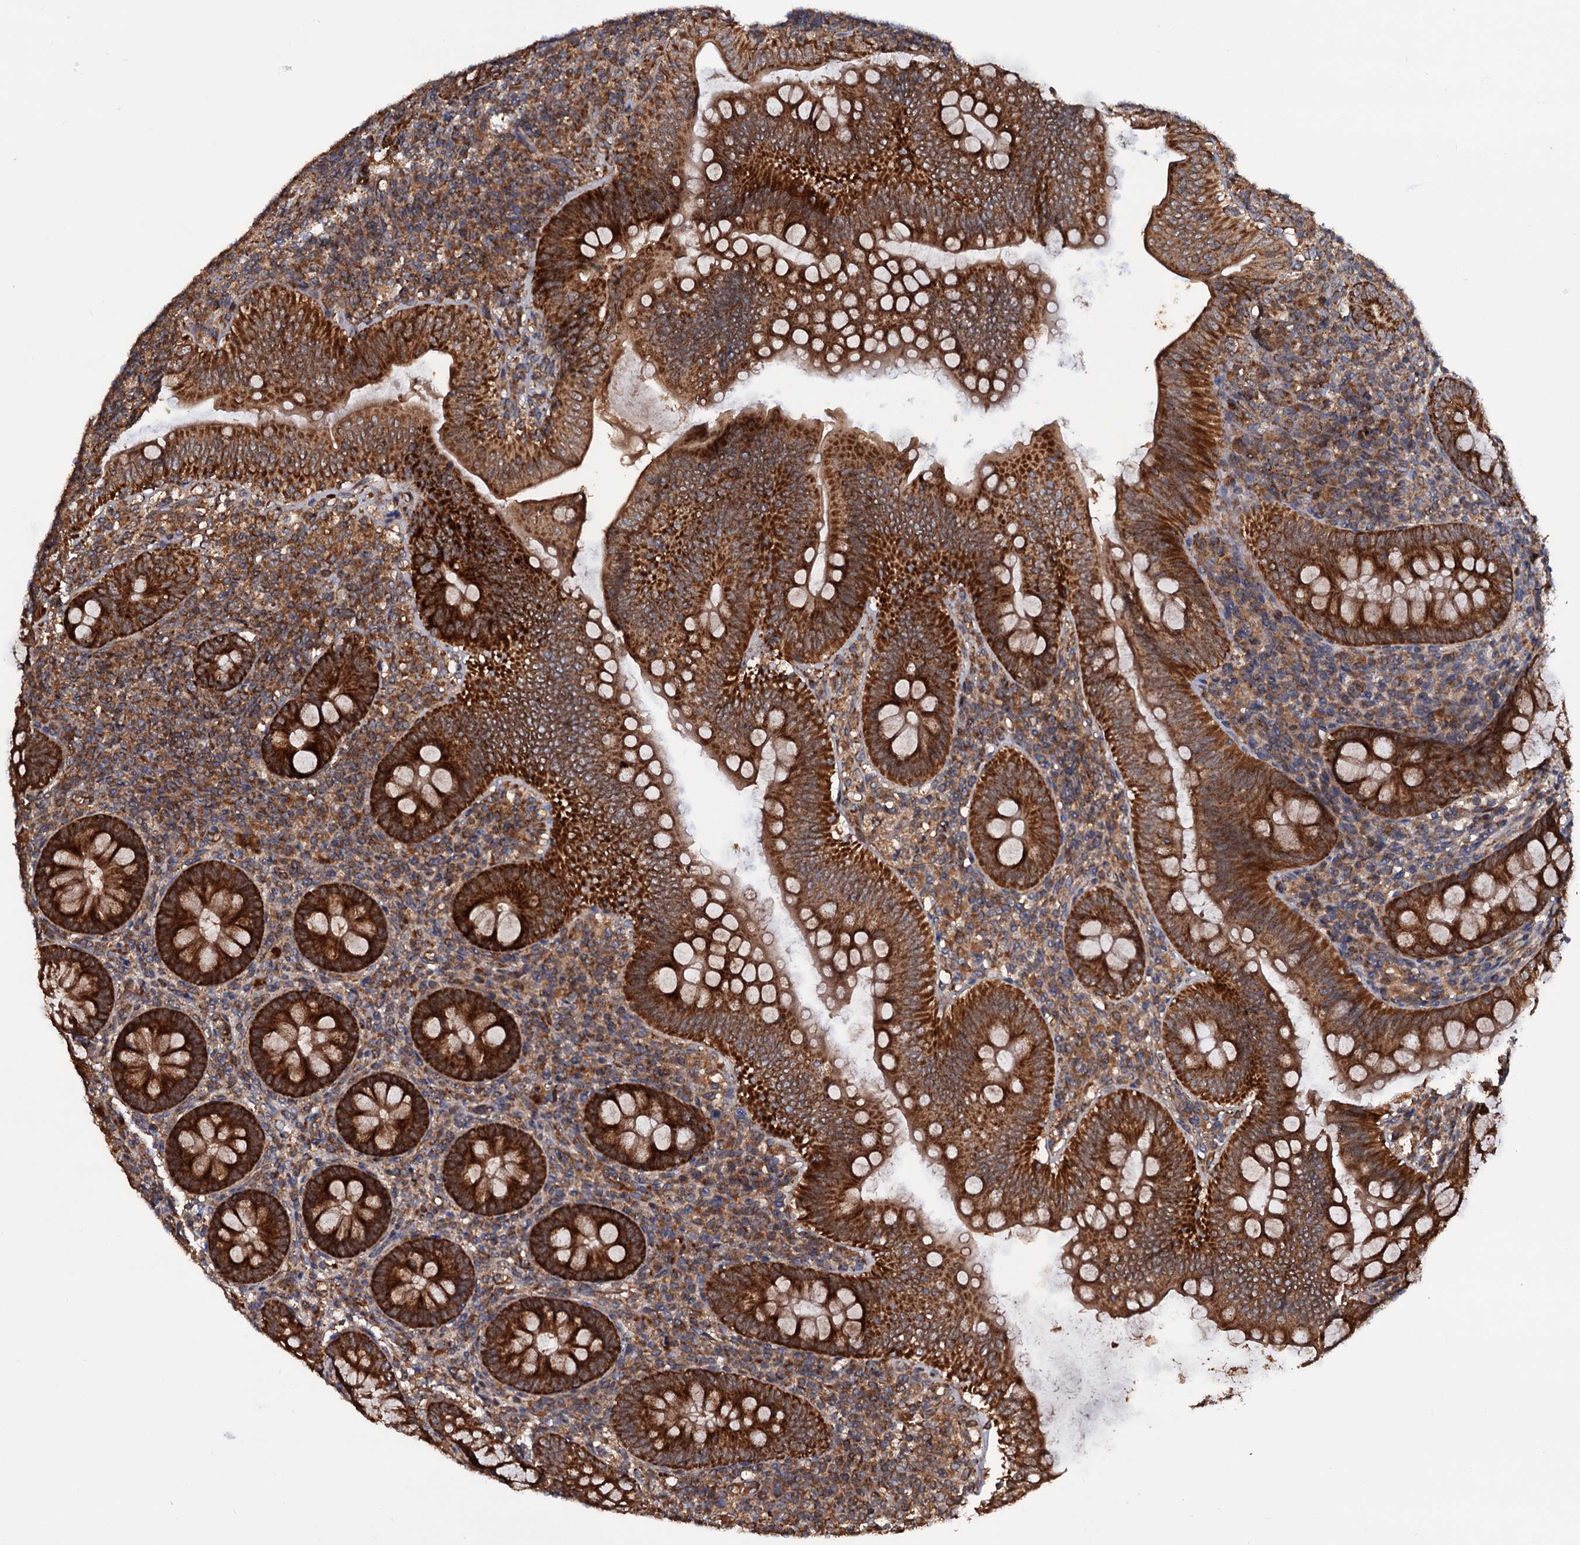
{"staining": {"intensity": "strong", "quantity": ">75%", "location": "cytoplasmic/membranous"}, "tissue": "appendix", "cell_type": "Glandular cells", "image_type": "normal", "snomed": [{"axis": "morphology", "description": "Normal tissue, NOS"}, {"axis": "topography", "description": "Appendix"}], "caption": "A micrograph of human appendix stained for a protein reveals strong cytoplasmic/membranous brown staining in glandular cells. Using DAB (3,3'-diaminobenzidine) (brown) and hematoxylin (blue) stains, captured at high magnification using brightfield microscopy.", "gene": "MRPL42", "patient": {"sex": "male", "age": 14}}